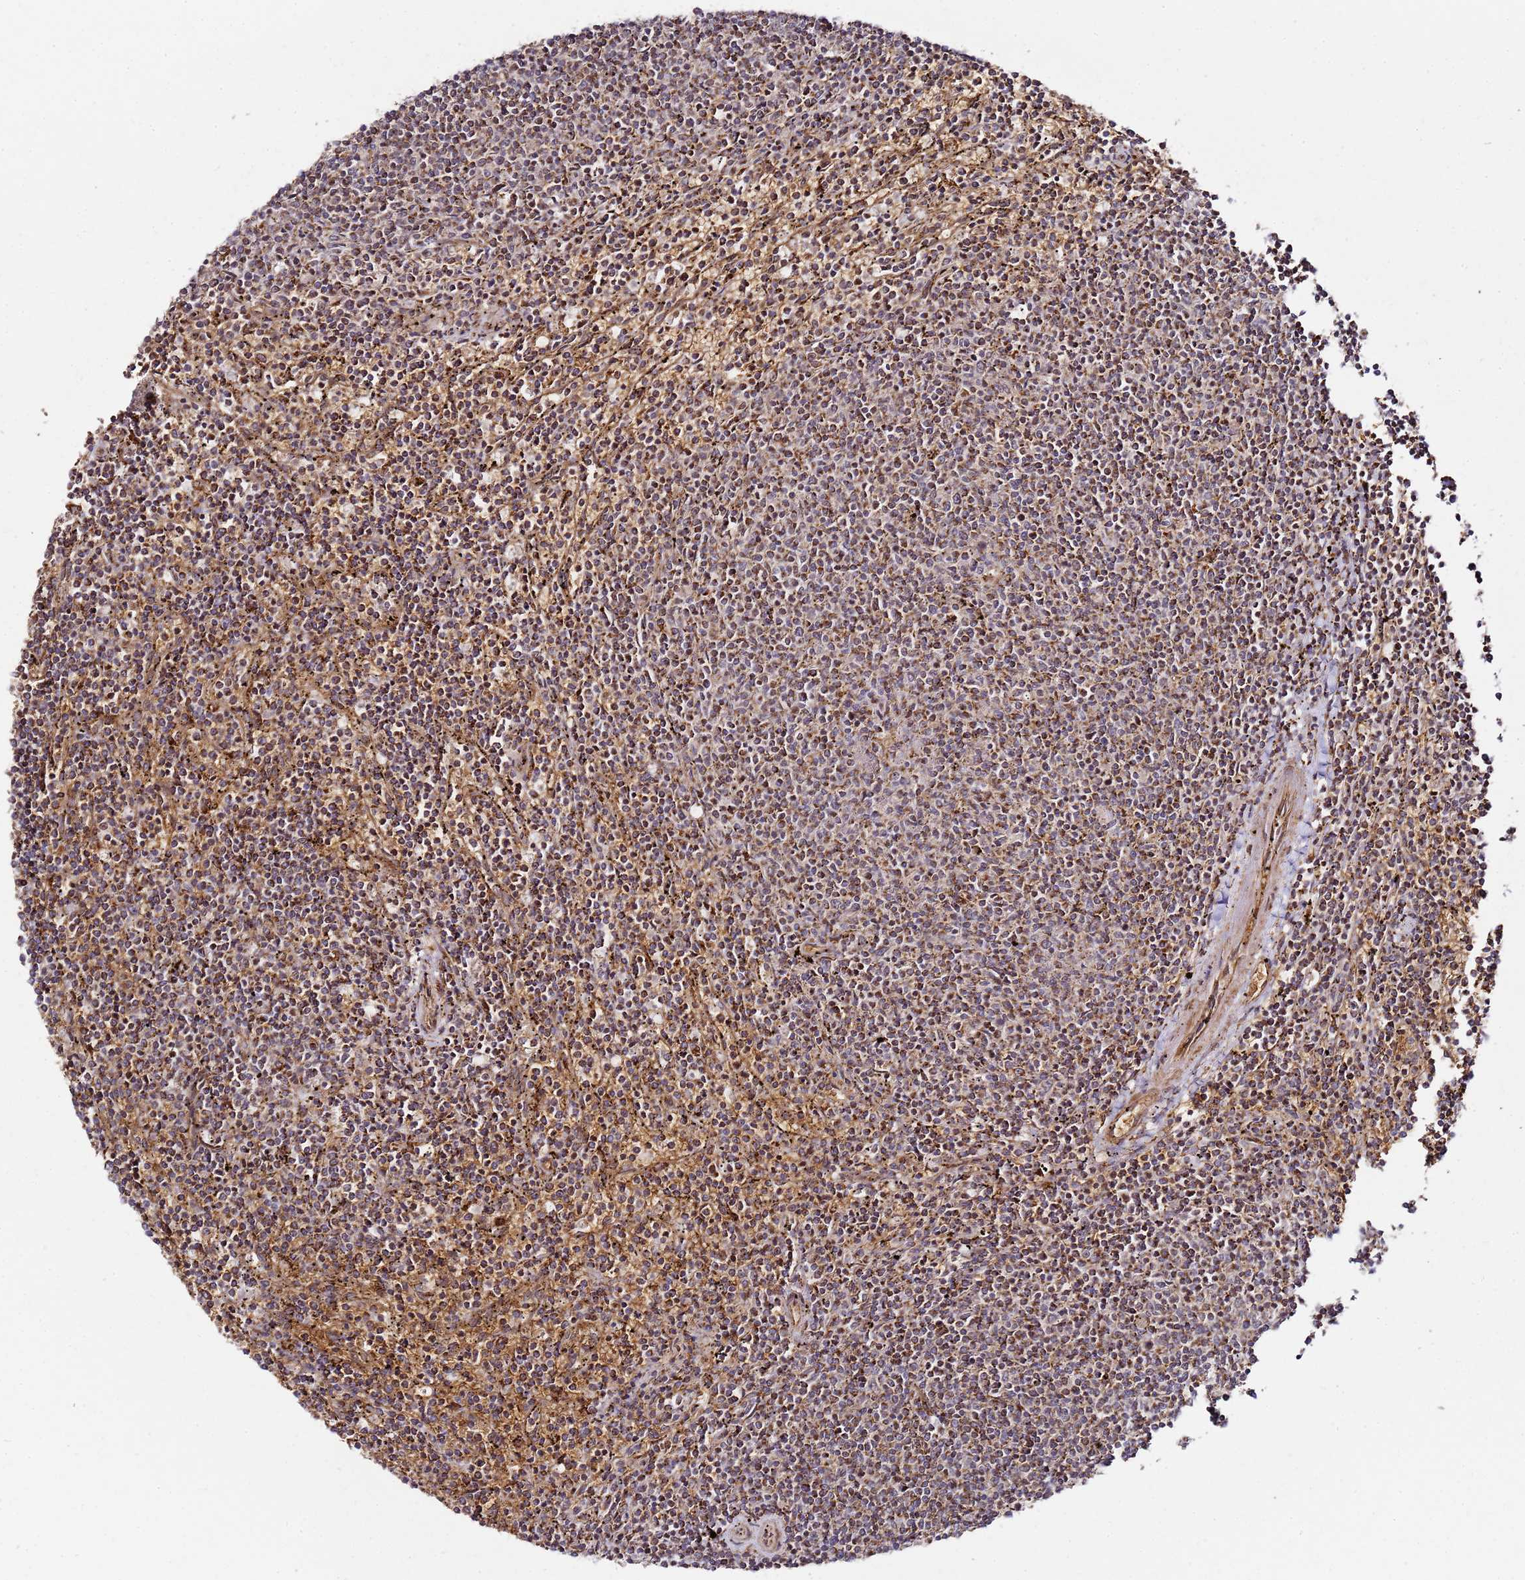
{"staining": {"intensity": "strong", "quantity": ">75%", "location": "cytoplasmic/membranous"}, "tissue": "lymphoma", "cell_type": "Tumor cells", "image_type": "cancer", "snomed": [{"axis": "morphology", "description": "Malignant lymphoma, non-Hodgkin's type, Low grade"}, {"axis": "topography", "description": "Spleen"}], "caption": "Strong cytoplasmic/membranous protein expression is identified in about >75% of tumor cells in lymphoma. Using DAB (brown) and hematoxylin (blue) stains, captured at high magnification using brightfield microscopy.", "gene": "TM2D2", "patient": {"sex": "female", "age": 50}}